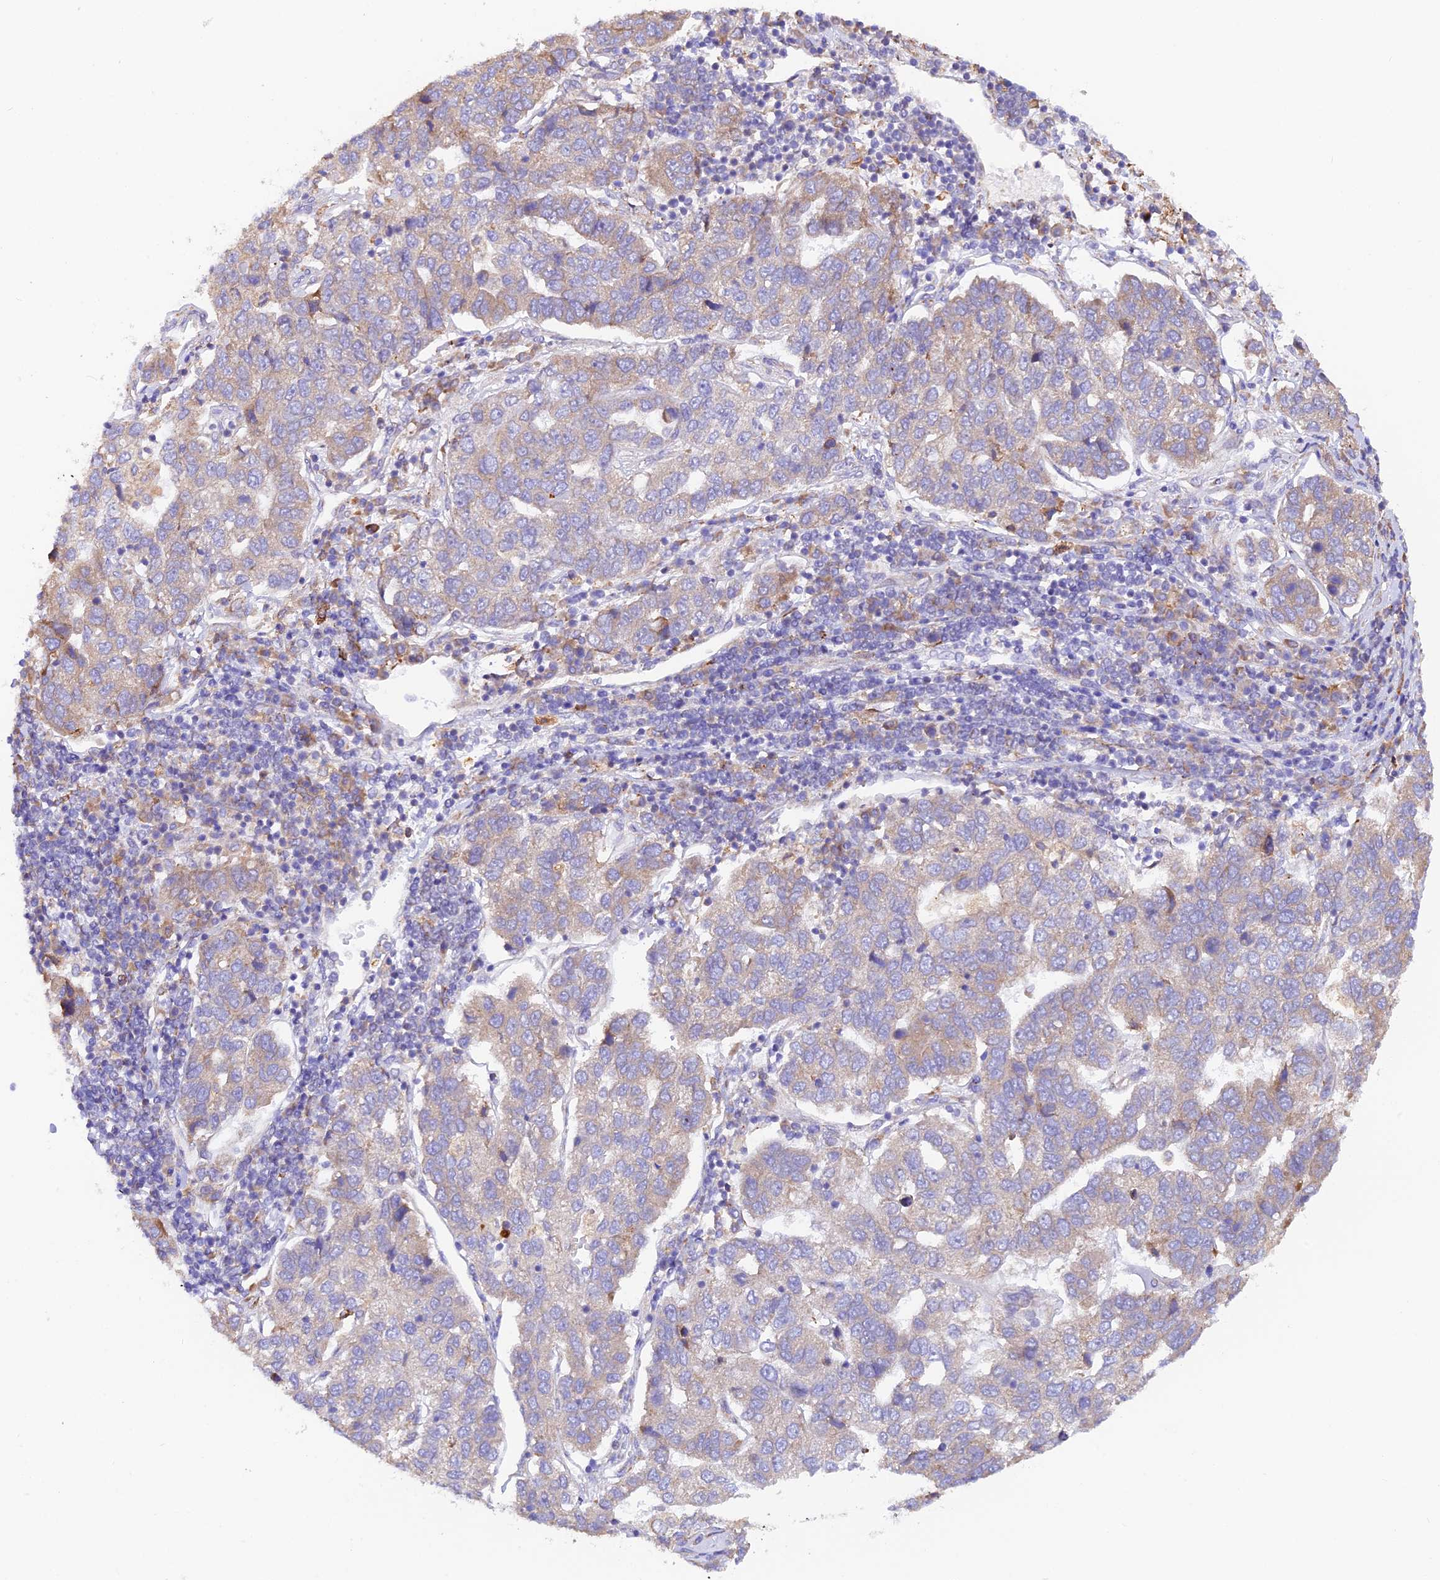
{"staining": {"intensity": "weak", "quantity": "<25%", "location": "cytoplasmic/membranous"}, "tissue": "pancreatic cancer", "cell_type": "Tumor cells", "image_type": "cancer", "snomed": [{"axis": "morphology", "description": "Adenocarcinoma, NOS"}, {"axis": "topography", "description": "Pancreas"}], "caption": "Immunohistochemical staining of human pancreatic adenocarcinoma demonstrates no significant positivity in tumor cells.", "gene": "RPL5", "patient": {"sex": "female", "age": 61}}